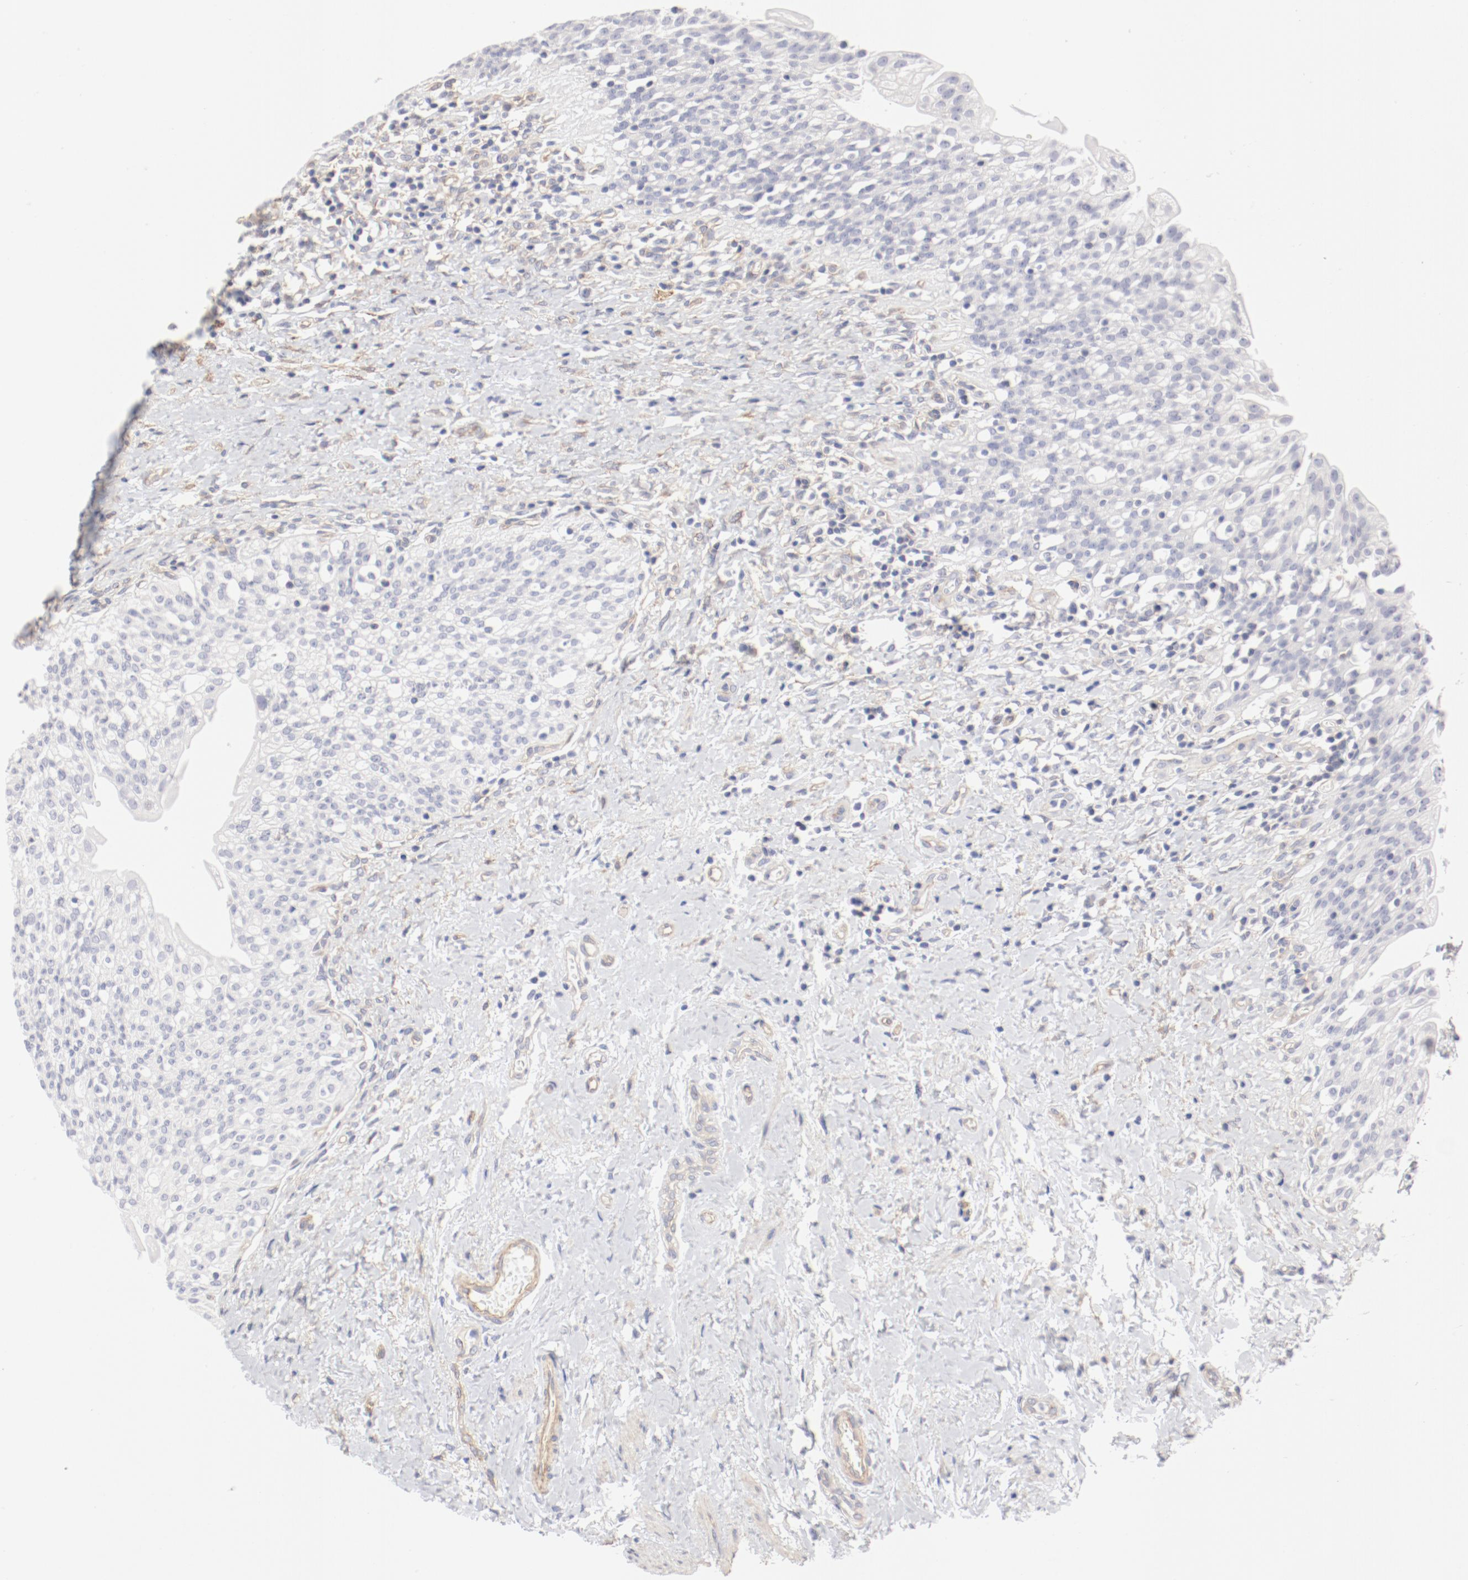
{"staining": {"intensity": "negative", "quantity": "none", "location": "none"}, "tissue": "urinary bladder", "cell_type": "Urothelial cells", "image_type": "normal", "snomed": [{"axis": "morphology", "description": "Normal tissue, NOS"}, {"axis": "topography", "description": "Urinary bladder"}], "caption": "IHC image of unremarkable urinary bladder: human urinary bladder stained with DAB (3,3'-diaminobenzidine) shows no significant protein expression in urothelial cells. (Stains: DAB IHC with hematoxylin counter stain, Microscopy: brightfield microscopy at high magnification).", "gene": "LAX1", "patient": {"sex": "female", "age": 80}}